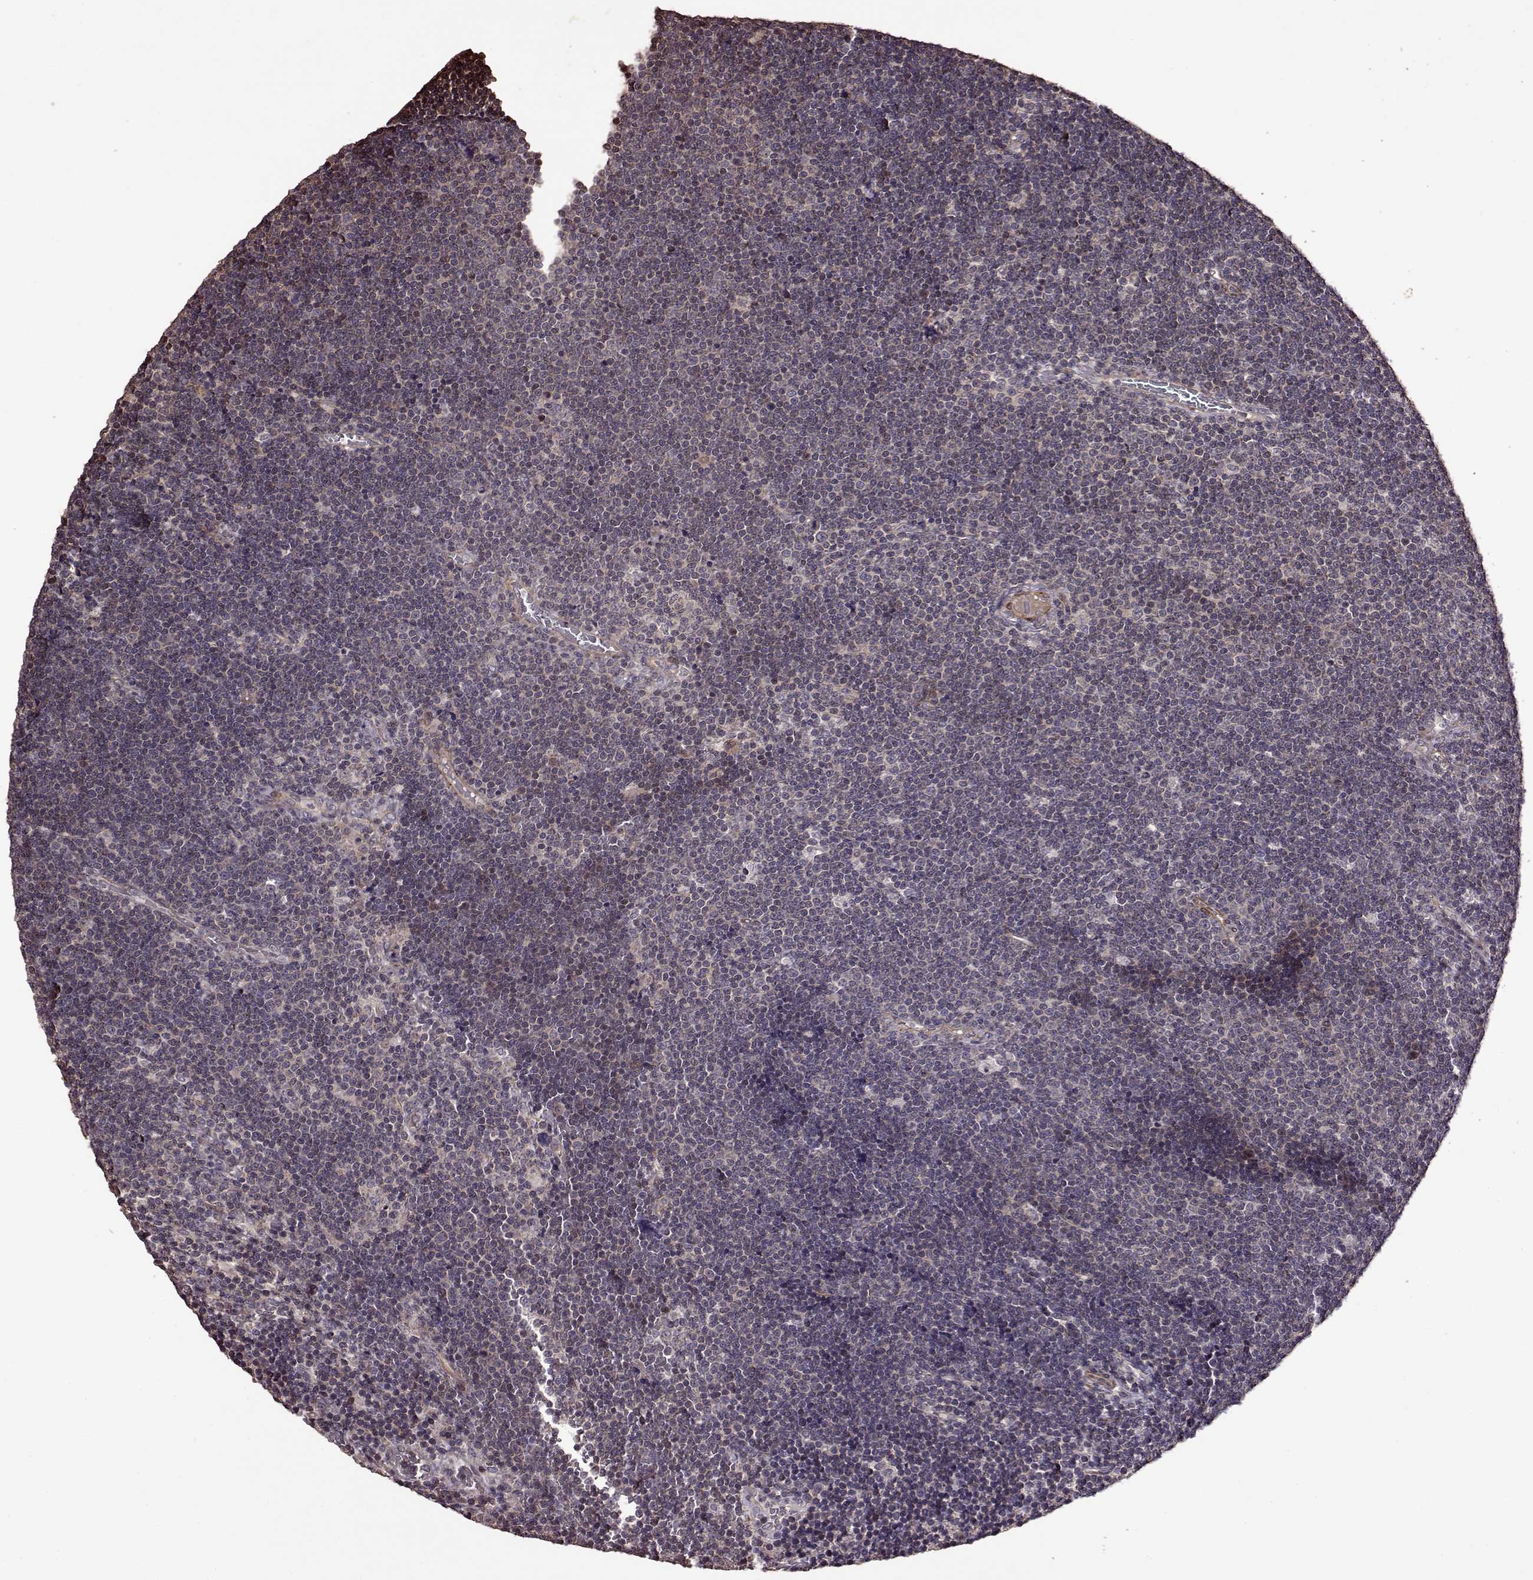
{"staining": {"intensity": "negative", "quantity": "none", "location": "none"}, "tissue": "lymphoma", "cell_type": "Tumor cells", "image_type": "cancer", "snomed": [{"axis": "morphology", "description": "Malignant lymphoma, non-Hodgkin's type, Low grade"}, {"axis": "topography", "description": "Brain"}], "caption": "High power microscopy image of an immunohistochemistry photomicrograph of lymphoma, revealing no significant positivity in tumor cells. (DAB (3,3'-diaminobenzidine) immunohistochemistry with hematoxylin counter stain).", "gene": "FBXW11", "patient": {"sex": "female", "age": 66}}